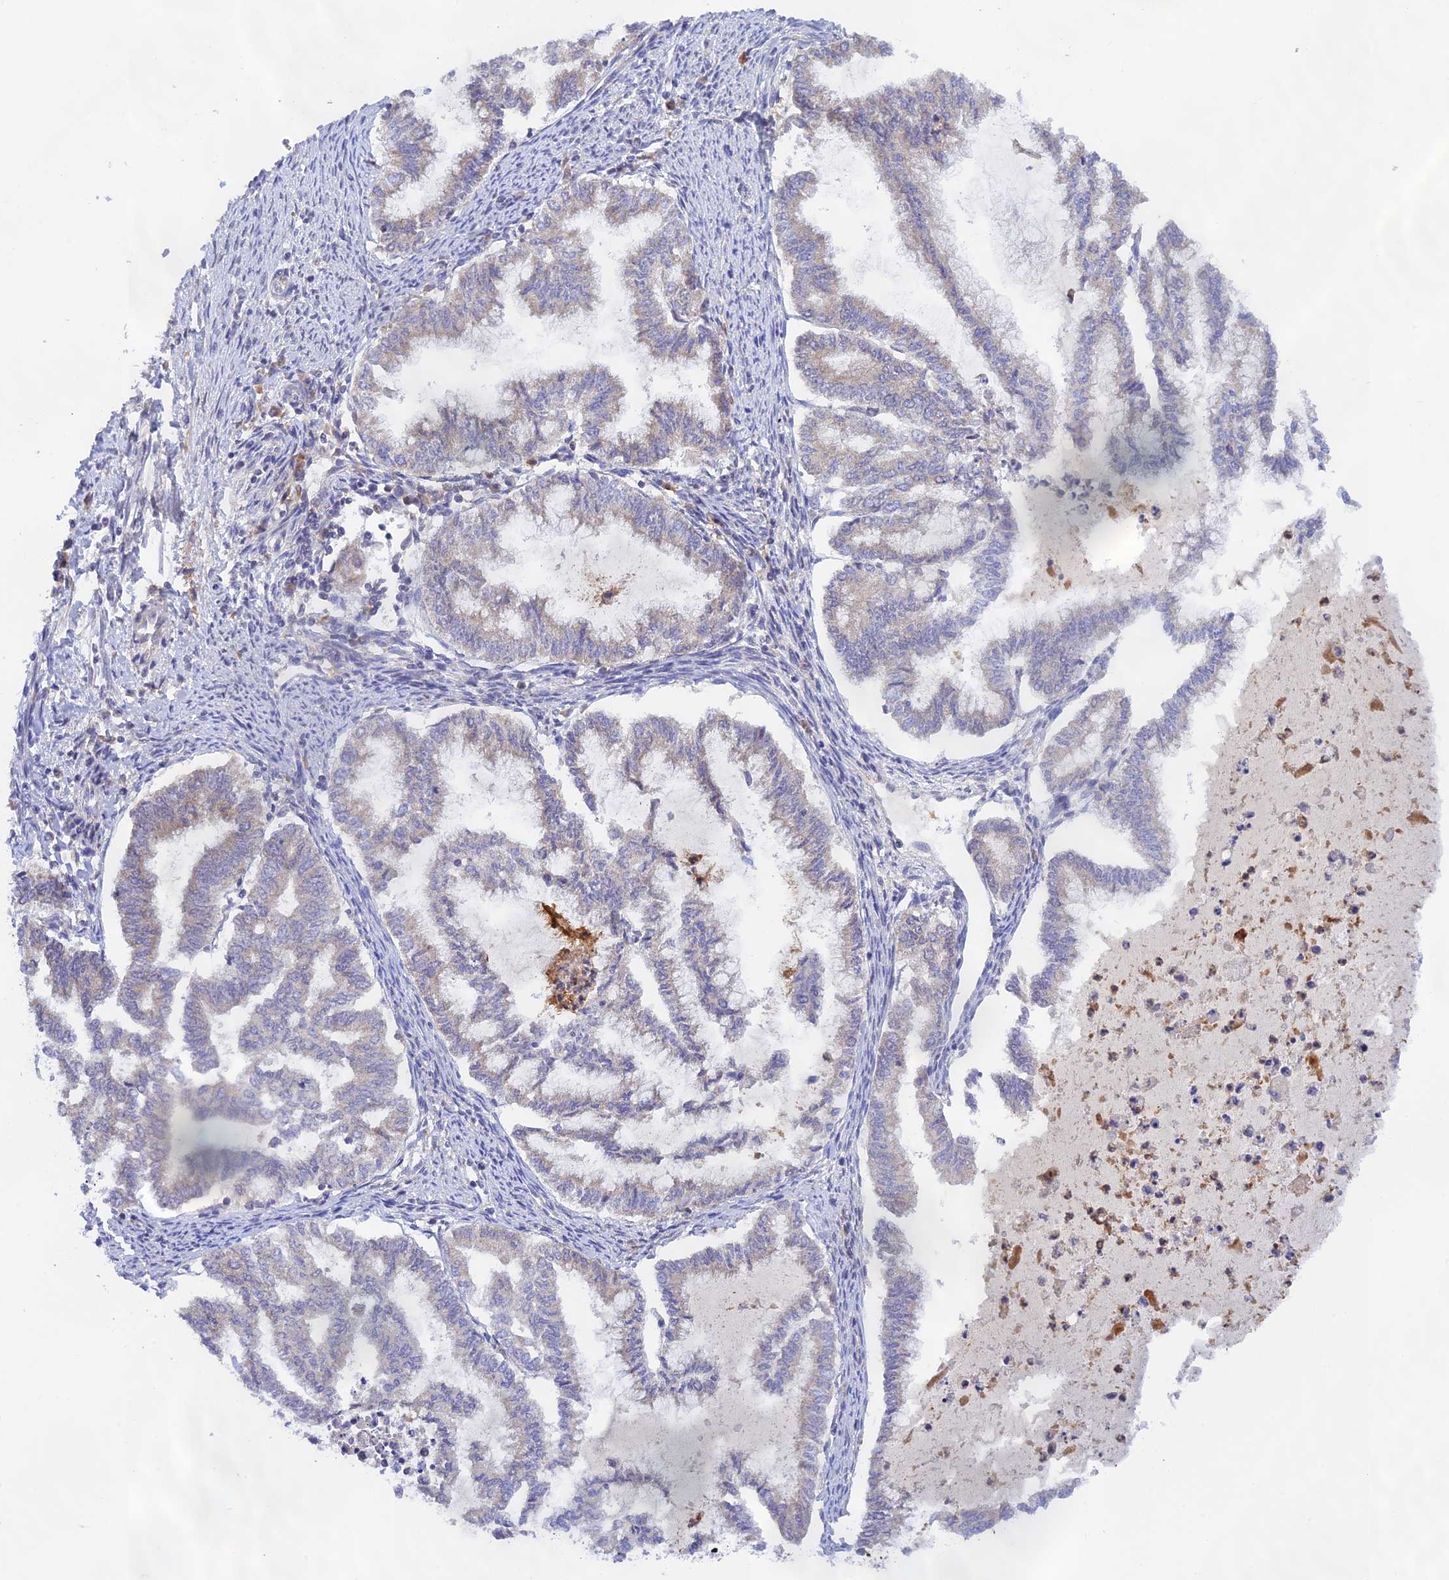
{"staining": {"intensity": "negative", "quantity": "none", "location": "none"}, "tissue": "endometrial cancer", "cell_type": "Tumor cells", "image_type": "cancer", "snomed": [{"axis": "morphology", "description": "Adenocarcinoma, NOS"}, {"axis": "topography", "description": "Endometrium"}], "caption": "The histopathology image displays no significant staining in tumor cells of endometrial cancer.", "gene": "PEX16", "patient": {"sex": "female", "age": 79}}